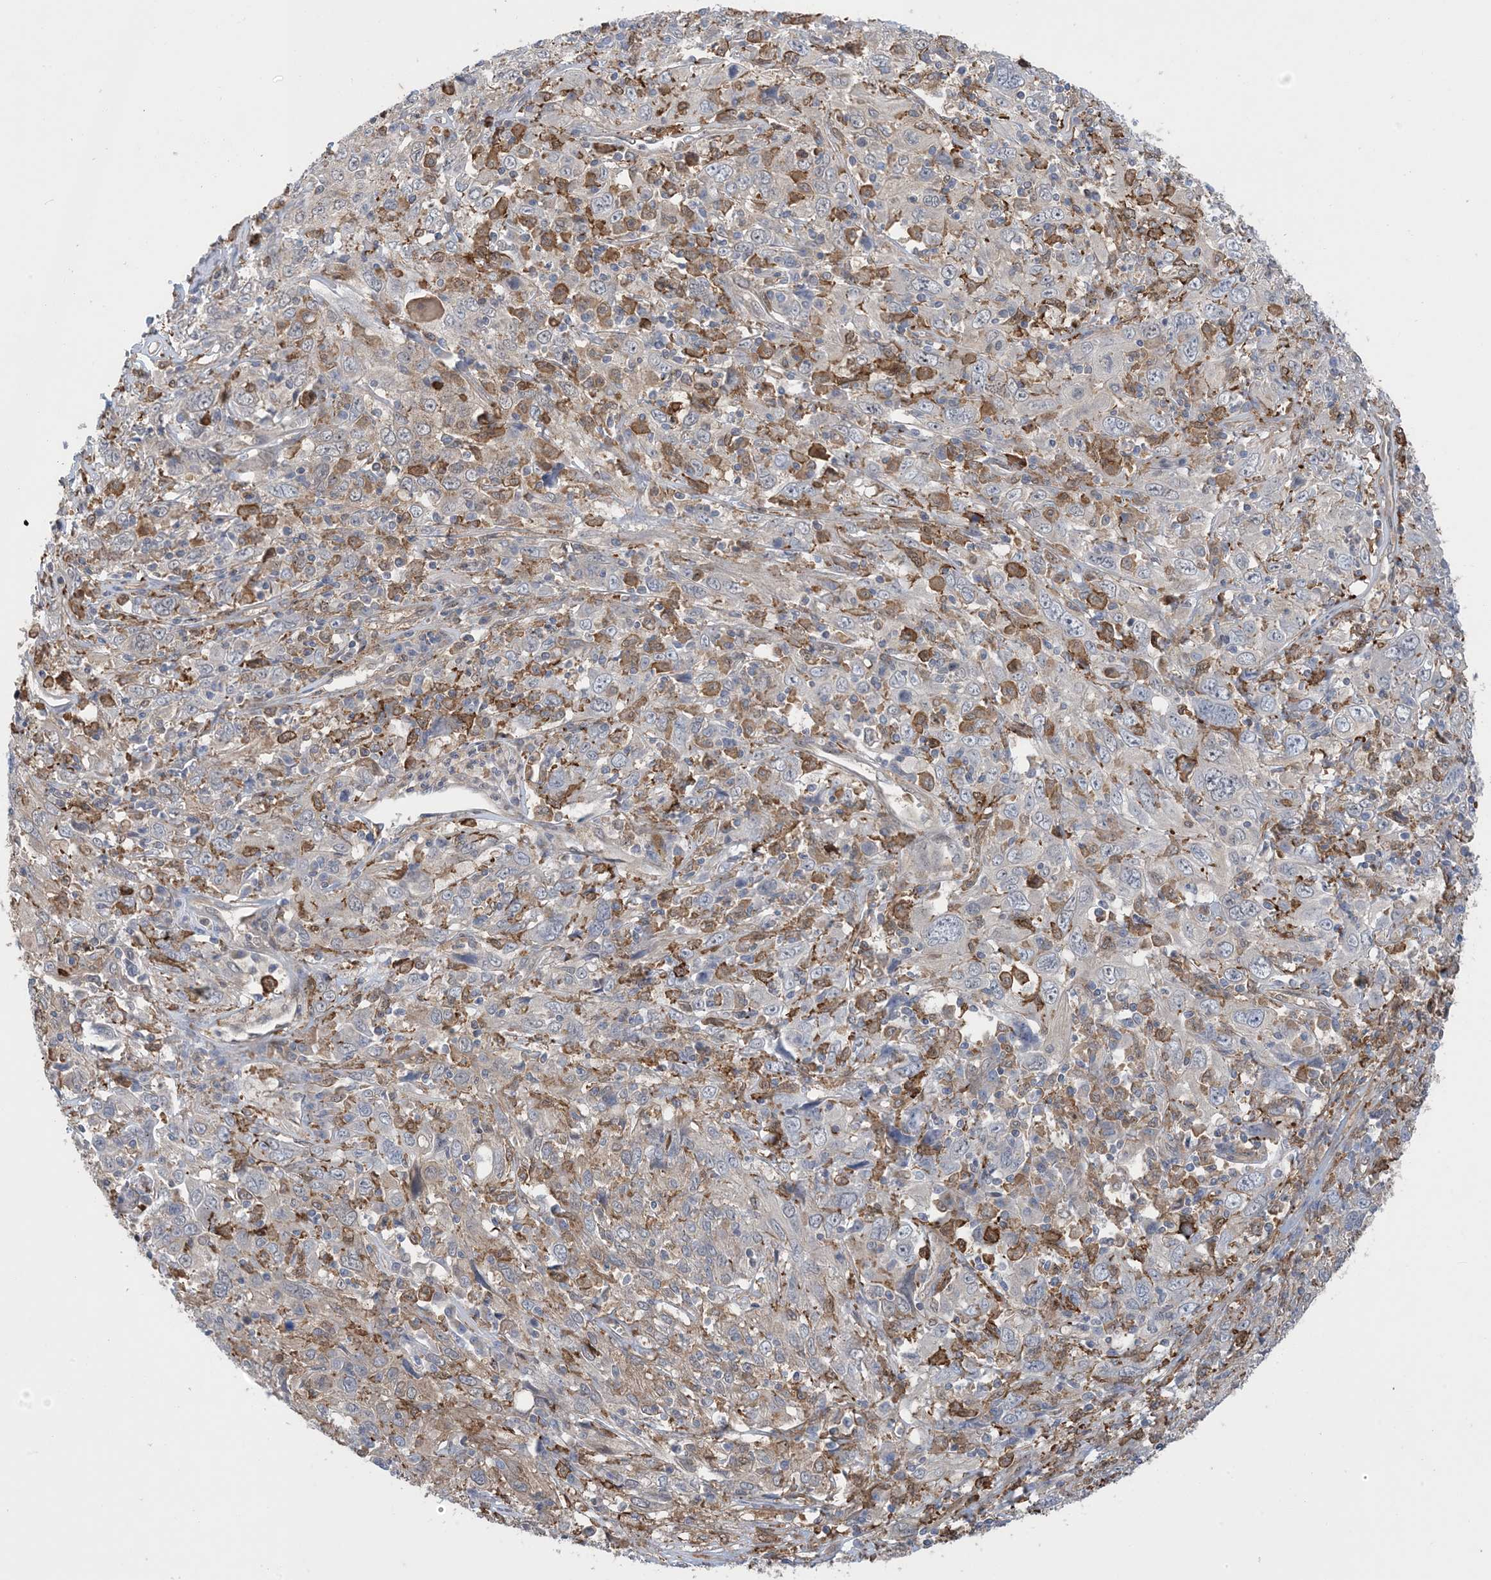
{"staining": {"intensity": "negative", "quantity": "none", "location": "none"}, "tissue": "cervical cancer", "cell_type": "Tumor cells", "image_type": "cancer", "snomed": [{"axis": "morphology", "description": "Squamous cell carcinoma, NOS"}, {"axis": "topography", "description": "Cervix"}], "caption": "Immunohistochemistry (IHC) histopathology image of neoplastic tissue: cervical cancer (squamous cell carcinoma) stained with DAB (3,3'-diaminobenzidine) demonstrates no significant protein positivity in tumor cells.", "gene": "HS1BP3", "patient": {"sex": "female", "age": 46}}